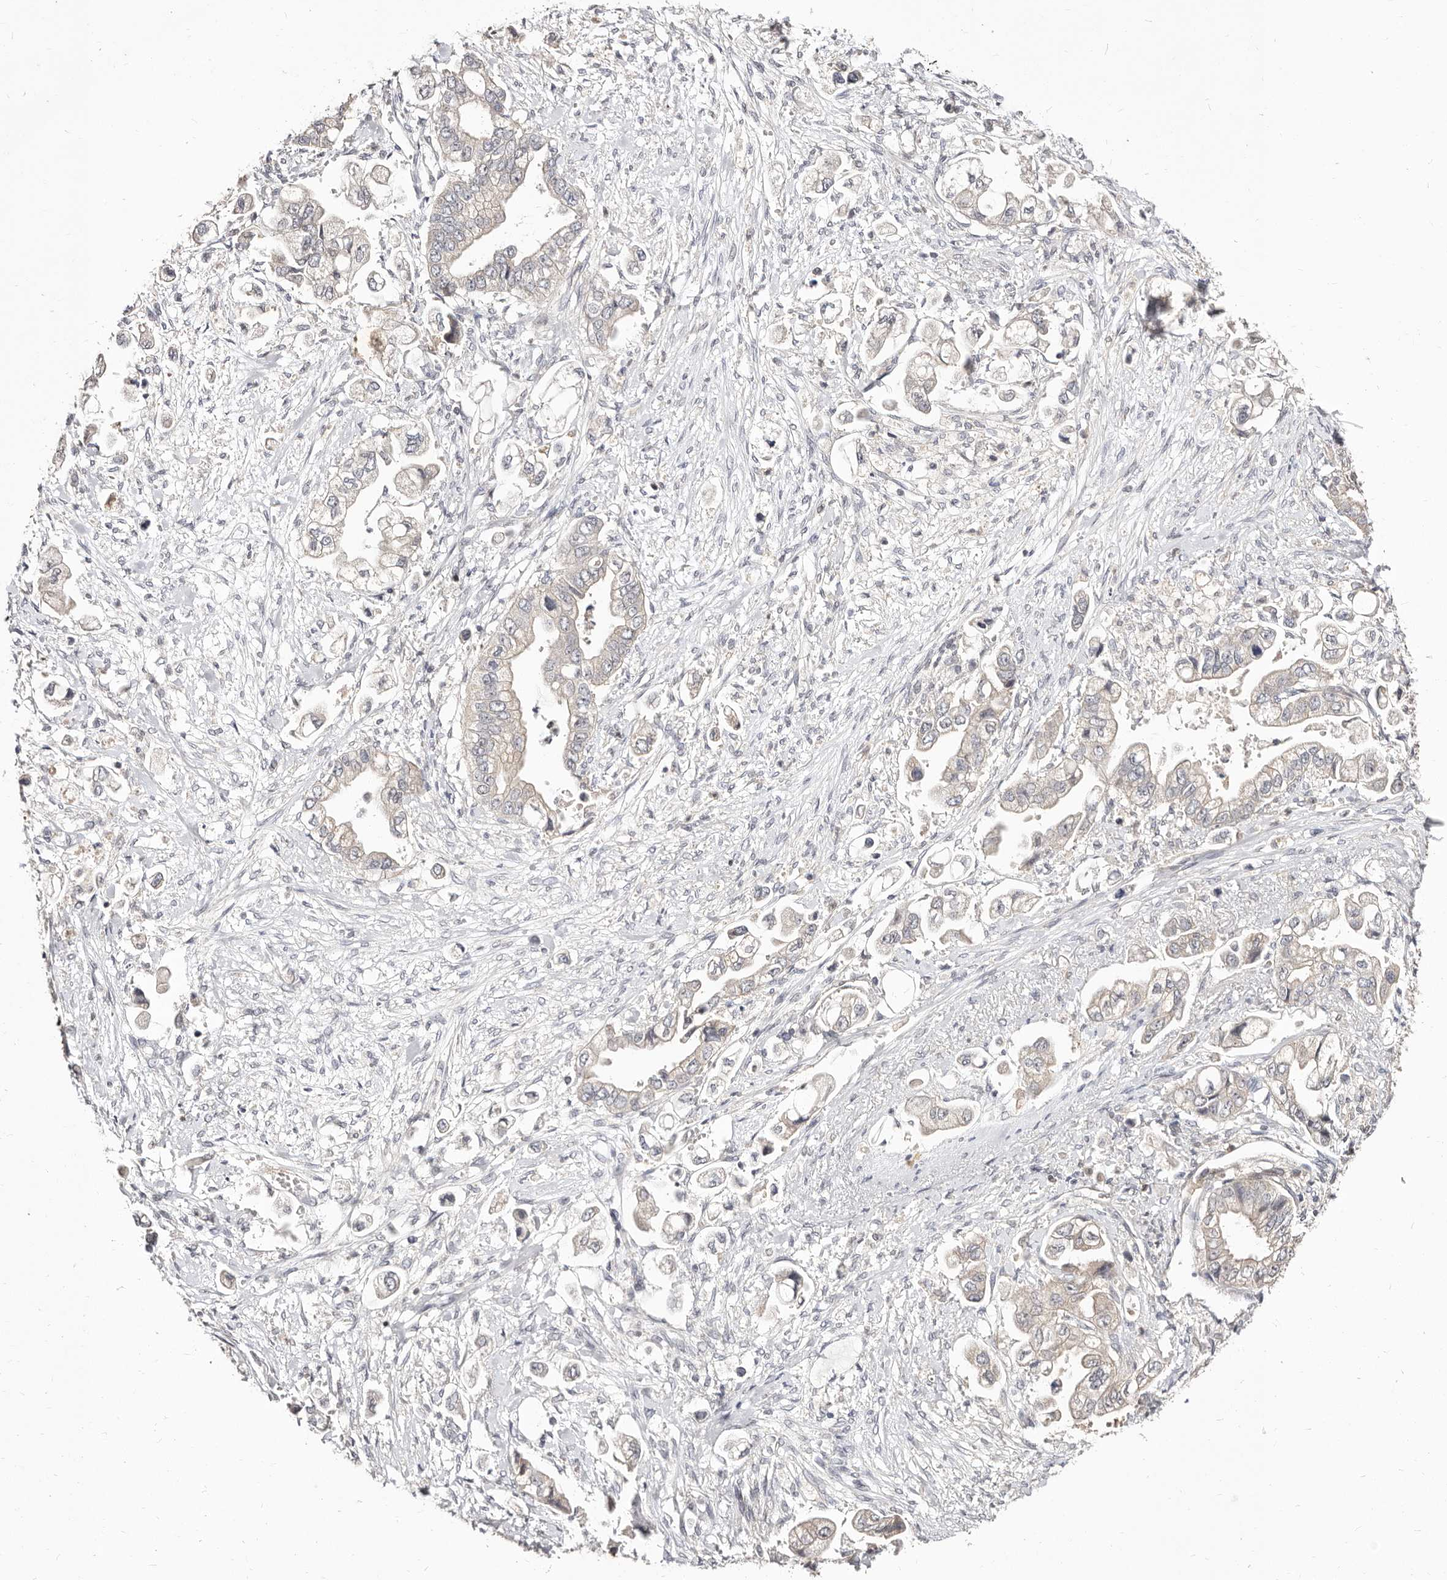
{"staining": {"intensity": "negative", "quantity": "none", "location": "none"}, "tissue": "stomach cancer", "cell_type": "Tumor cells", "image_type": "cancer", "snomed": [{"axis": "morphology", "description": "Adenocarcinoma, NOS"}, {"axis": "topography", "description": "Stomach"}], "caption": "High power microscopy image of an IHC photomicrograph of stomach cancer (adenocarcinoma), revealing no significant expression in tumor cells.", "gene": "STAT5A", "patient": {"sex": "male", "age": 62}}